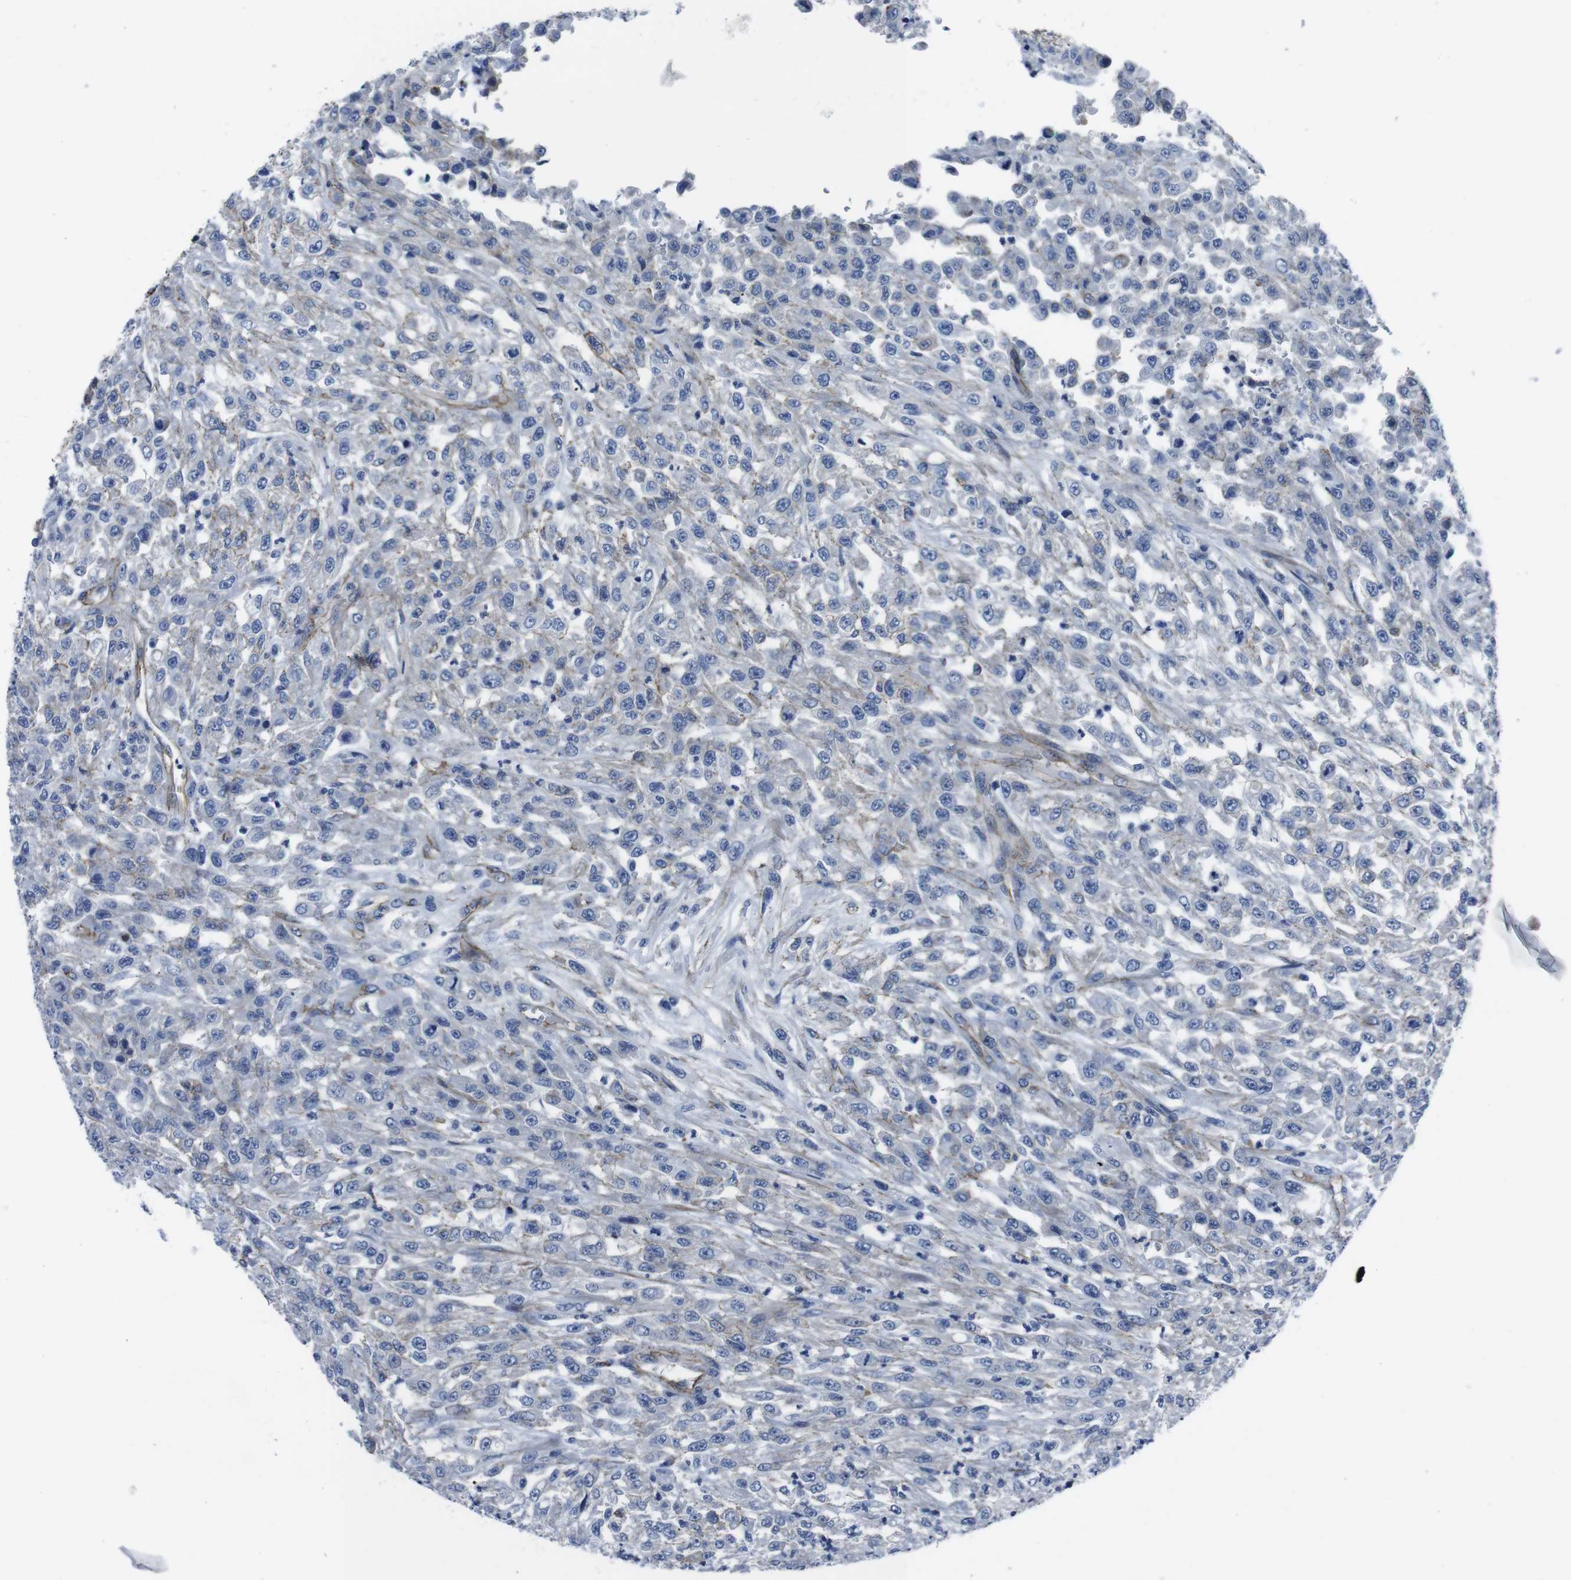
{"staining": {"intensity": "negative", "quantity": "none", "location": "none"}, "tissue": "urothelial cancer", "cell_type": "Tumor cells", "image_type": "cancer", "snomed": [{"axis": "morphology", "description": "Urothelial carcinoma, High grade"}, {"axis": "topography", "description": "Urinary bladder"}], "caption": "Tumor cells show no significant protein expression in urothelial carcinoma (high-grade).", "gene": "NUMB", "patient": {"sex": "male", "age": 46}}